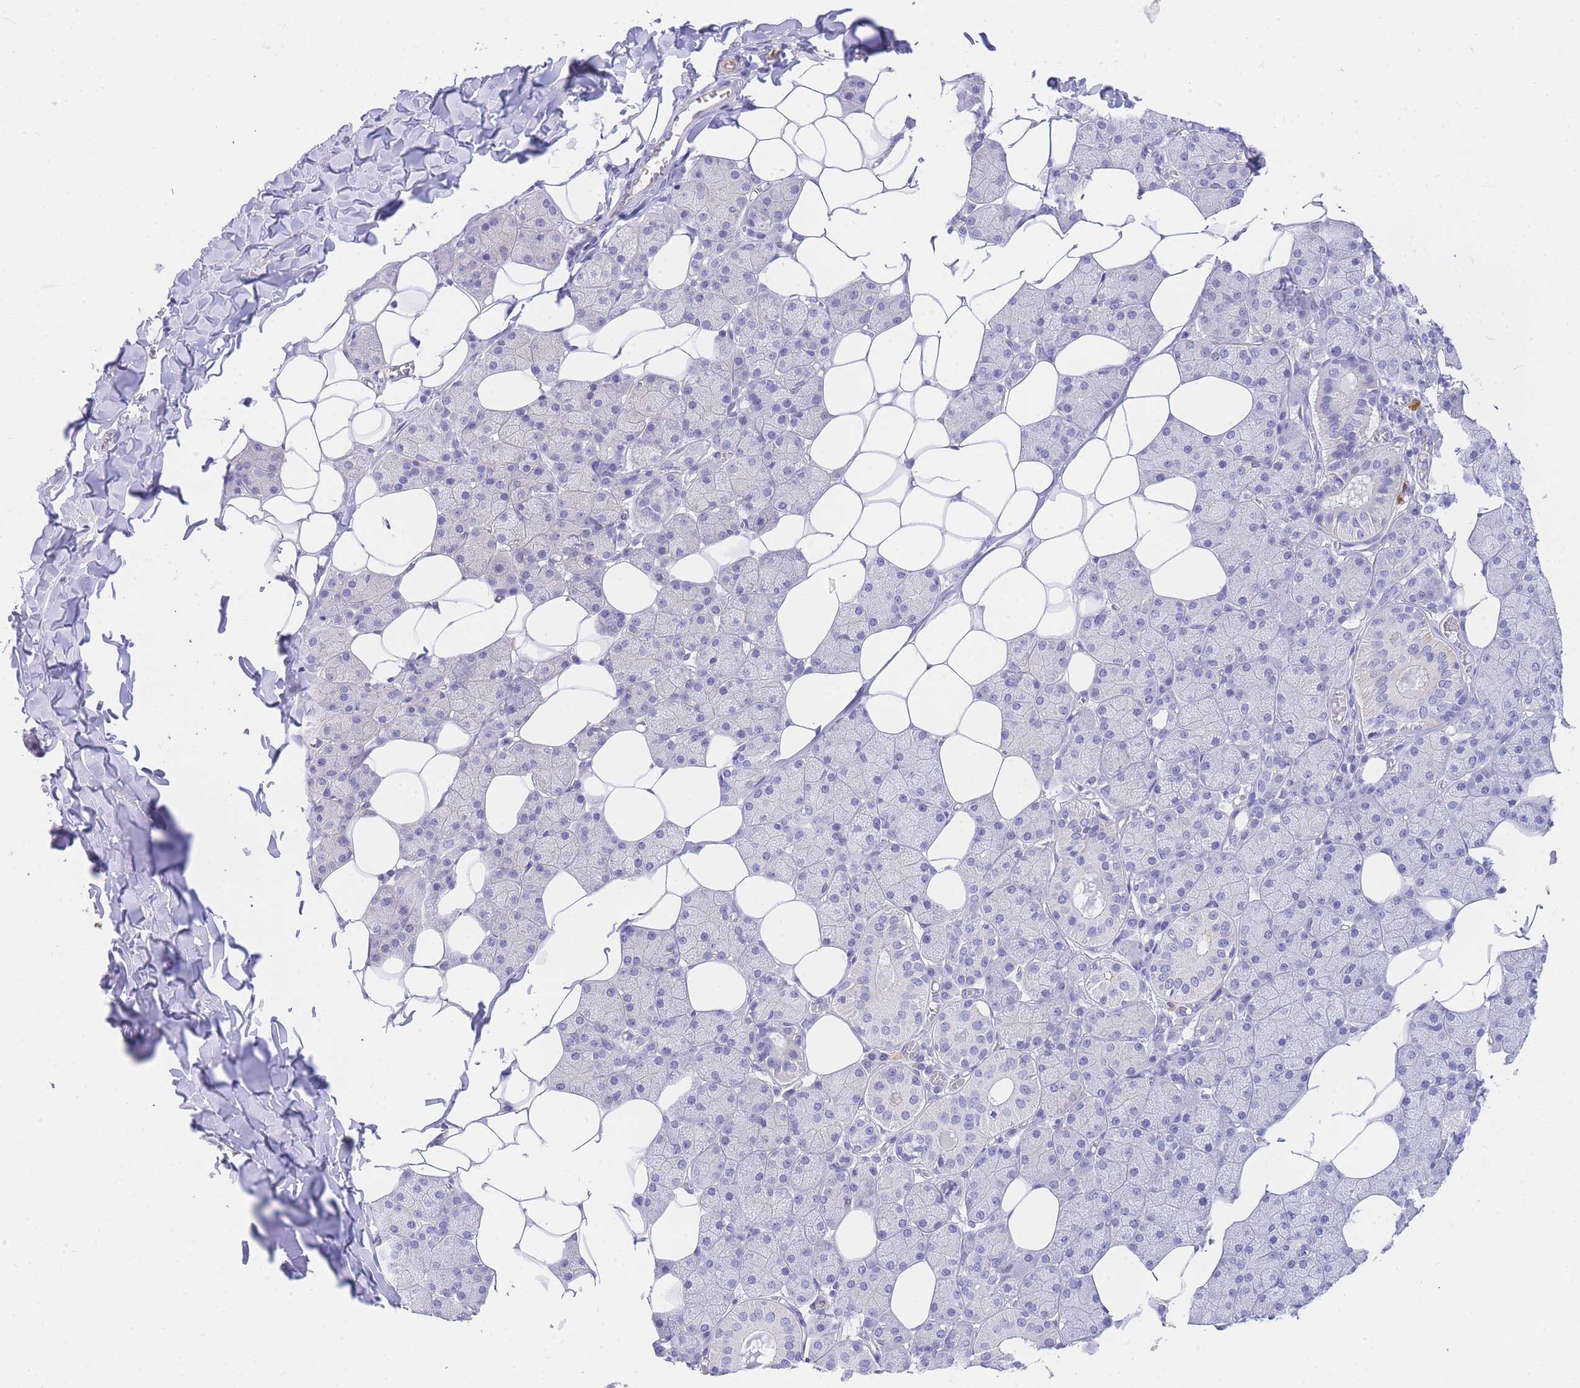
{"staining": {"intensity": "negative", "quantity": "none", "location": "none"}, "tissue": "salivary gland", "cell_type": "Glandular cells", "image_type": "normal", "snomed": [{"axis": "morphology", "description": "Normal tissue, NOS"}, {"axis": "topography", "description": "Salivary gland"}], "caption": "IHC of unremarkable human salivary gland exhibits no positivity in glandular cells. (Brightfield microscopy of DAB immunohistochemistry at high magnification).", "gene": "SRSF12", "patient": {"sex": "female", "age": 33}}